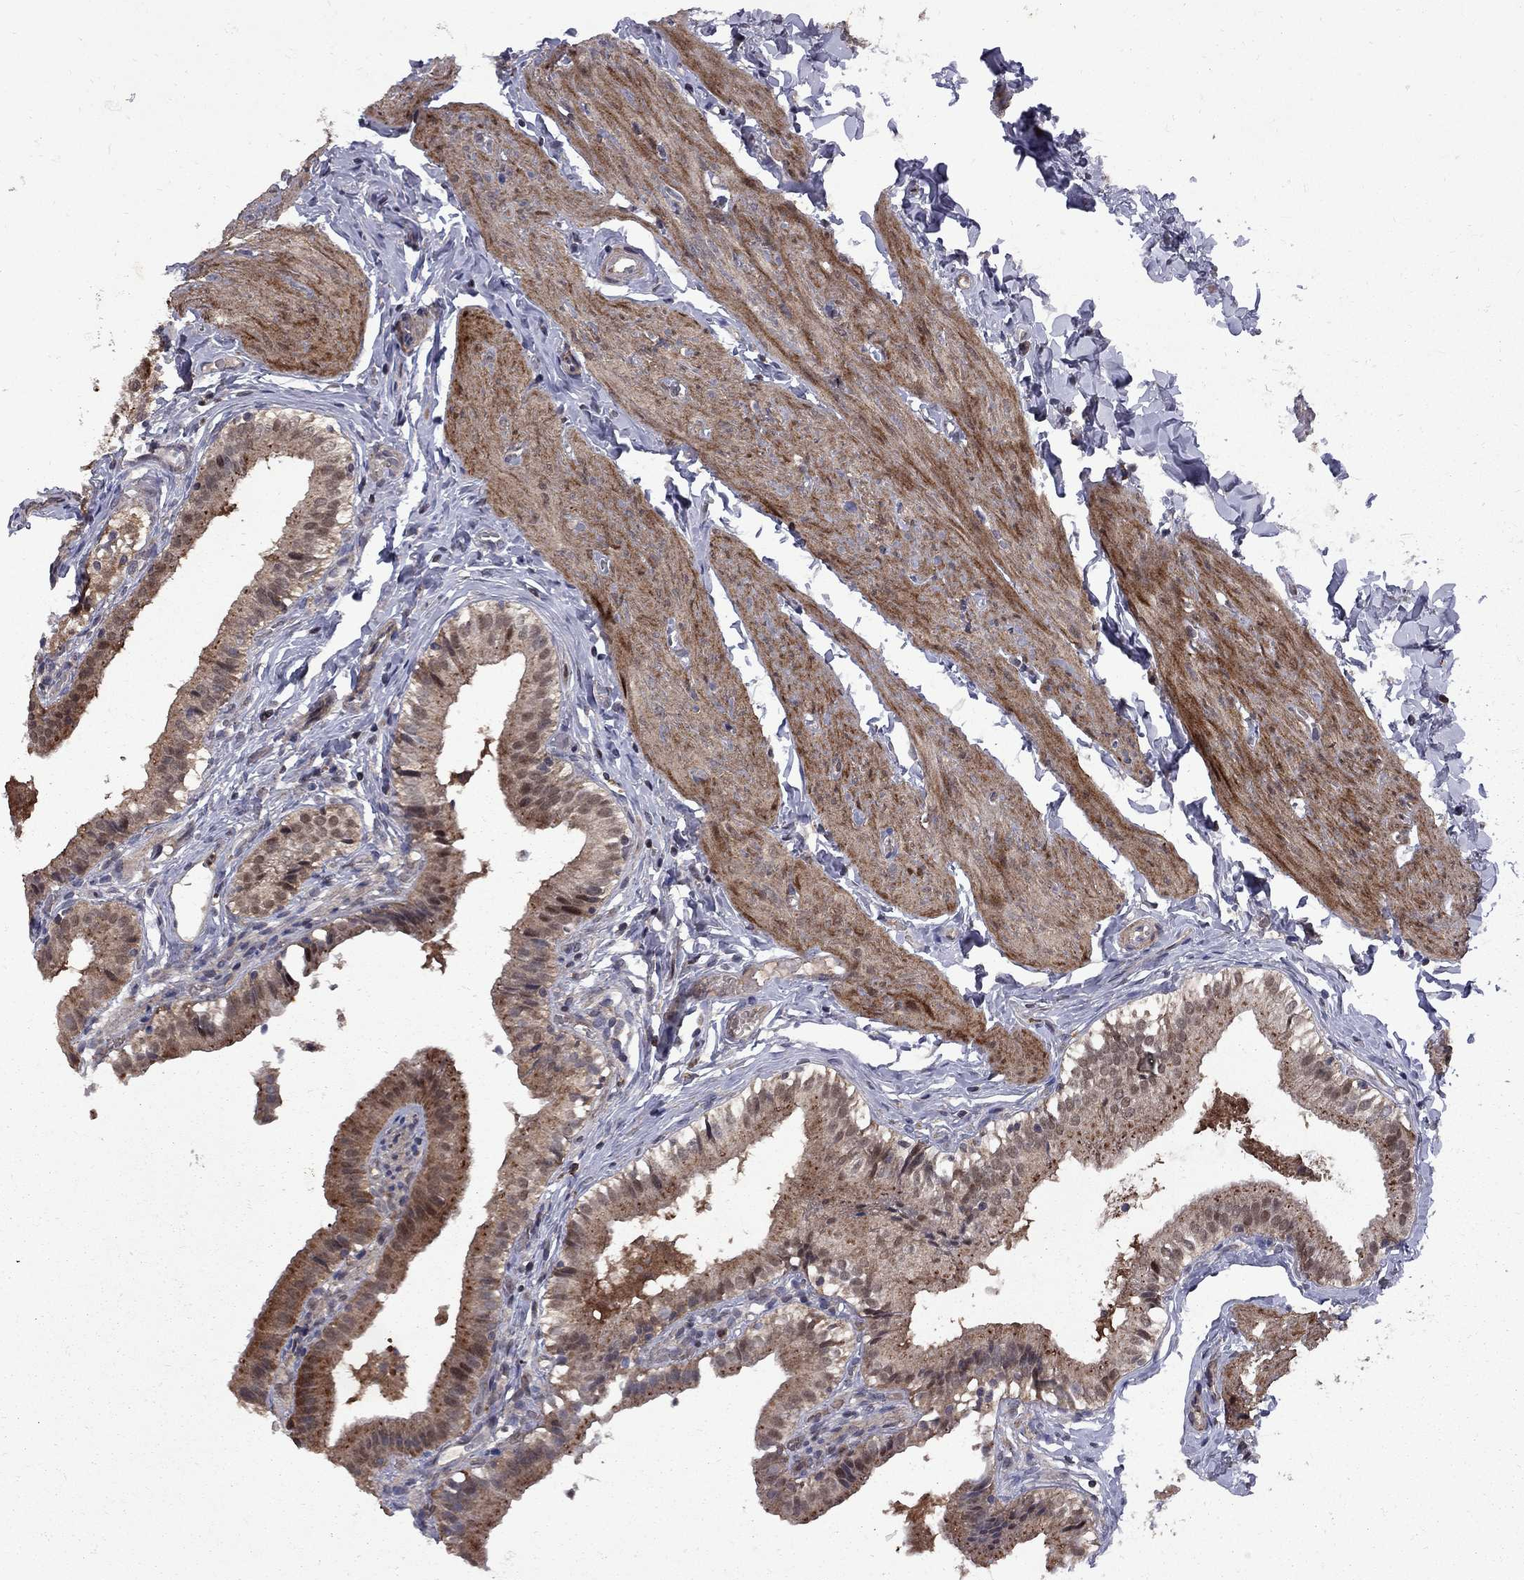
{"staining": {"intensity": "moderate", "quantity": ">75%", "location": "cytoplasmic/membranous"}, "tissue": "gallbladder", "cell_type": "Glandular cells", "image_type": "normal", "snomed": [{"axis": "morphology", "description": "Normal tissue, NOS"}, {"axis": "topography", "description": "Gallbladder"}], "caption": "Immunohistochemical staining of normal gallbladder demonstrates medium levels of moderate cytoplasmic/membranous staining in approximately >75% of glandular cells. Using DAB (brown) and hematoxylin (blue) stains, captured at high magnification using brightfield microscopy.", "gene": "IPP", "patient": {"sex": "female", "age": 47}}